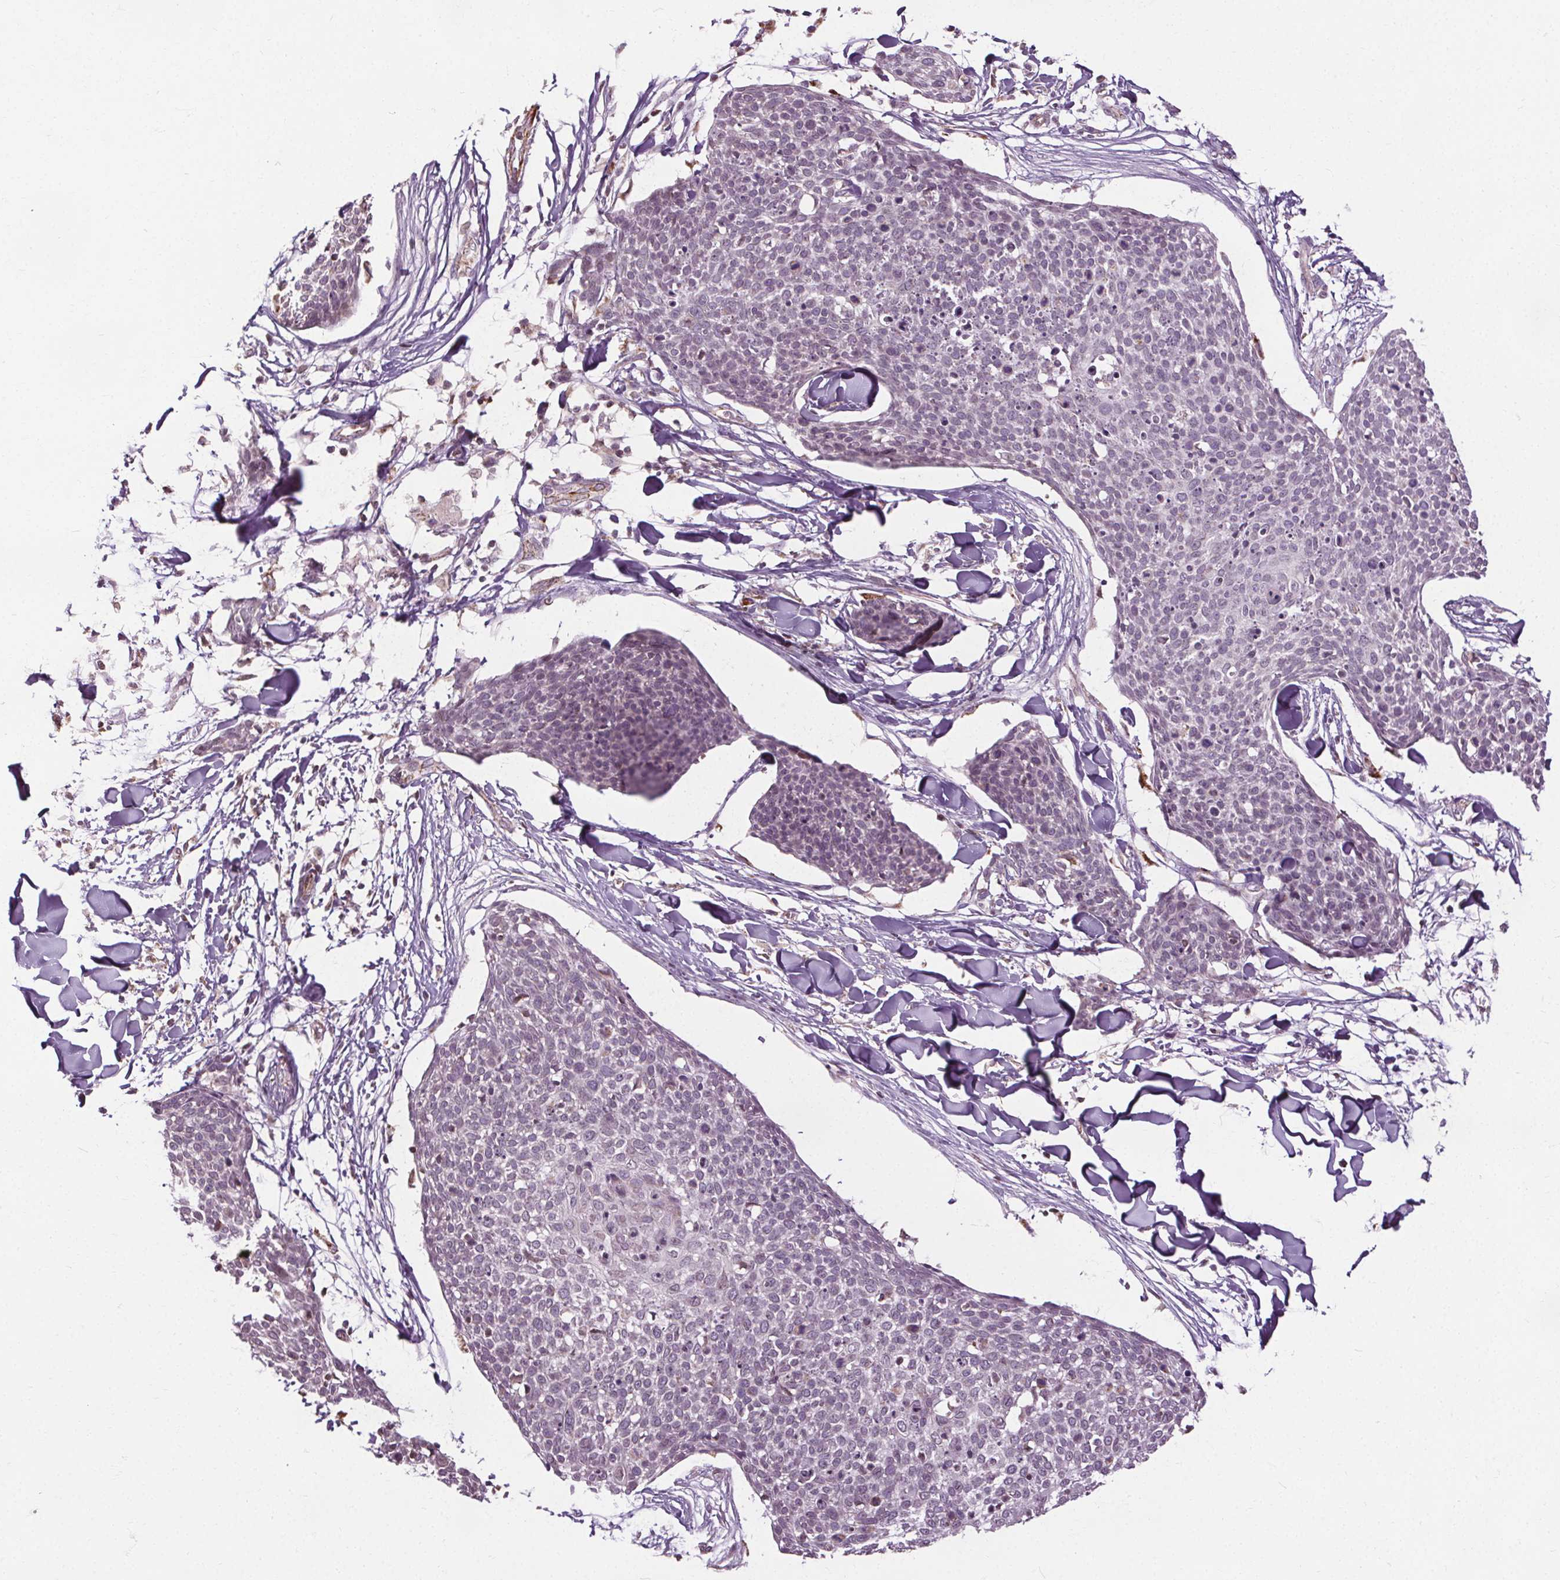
{"staining": {"intensity": "negative", "quantity": "none", "location": "none"}, "tissue": "skin cancer", "cell_type": "Tumor cells", "image_type": "cancer", "snomed": [{"axis": "morphology", "description": "Squamous cell carcinoma, NOS"}, {"axis": "topography", "description": "Skin"}, {"axis": "topography", "description": "Vulva"}], "caption": "This is an immunohistochemistry photomicrograph of human skin cancer. There is no positivity in tumor cells.", "gene": "LFNG", "patient": {"sex": "female", "age": 75}}